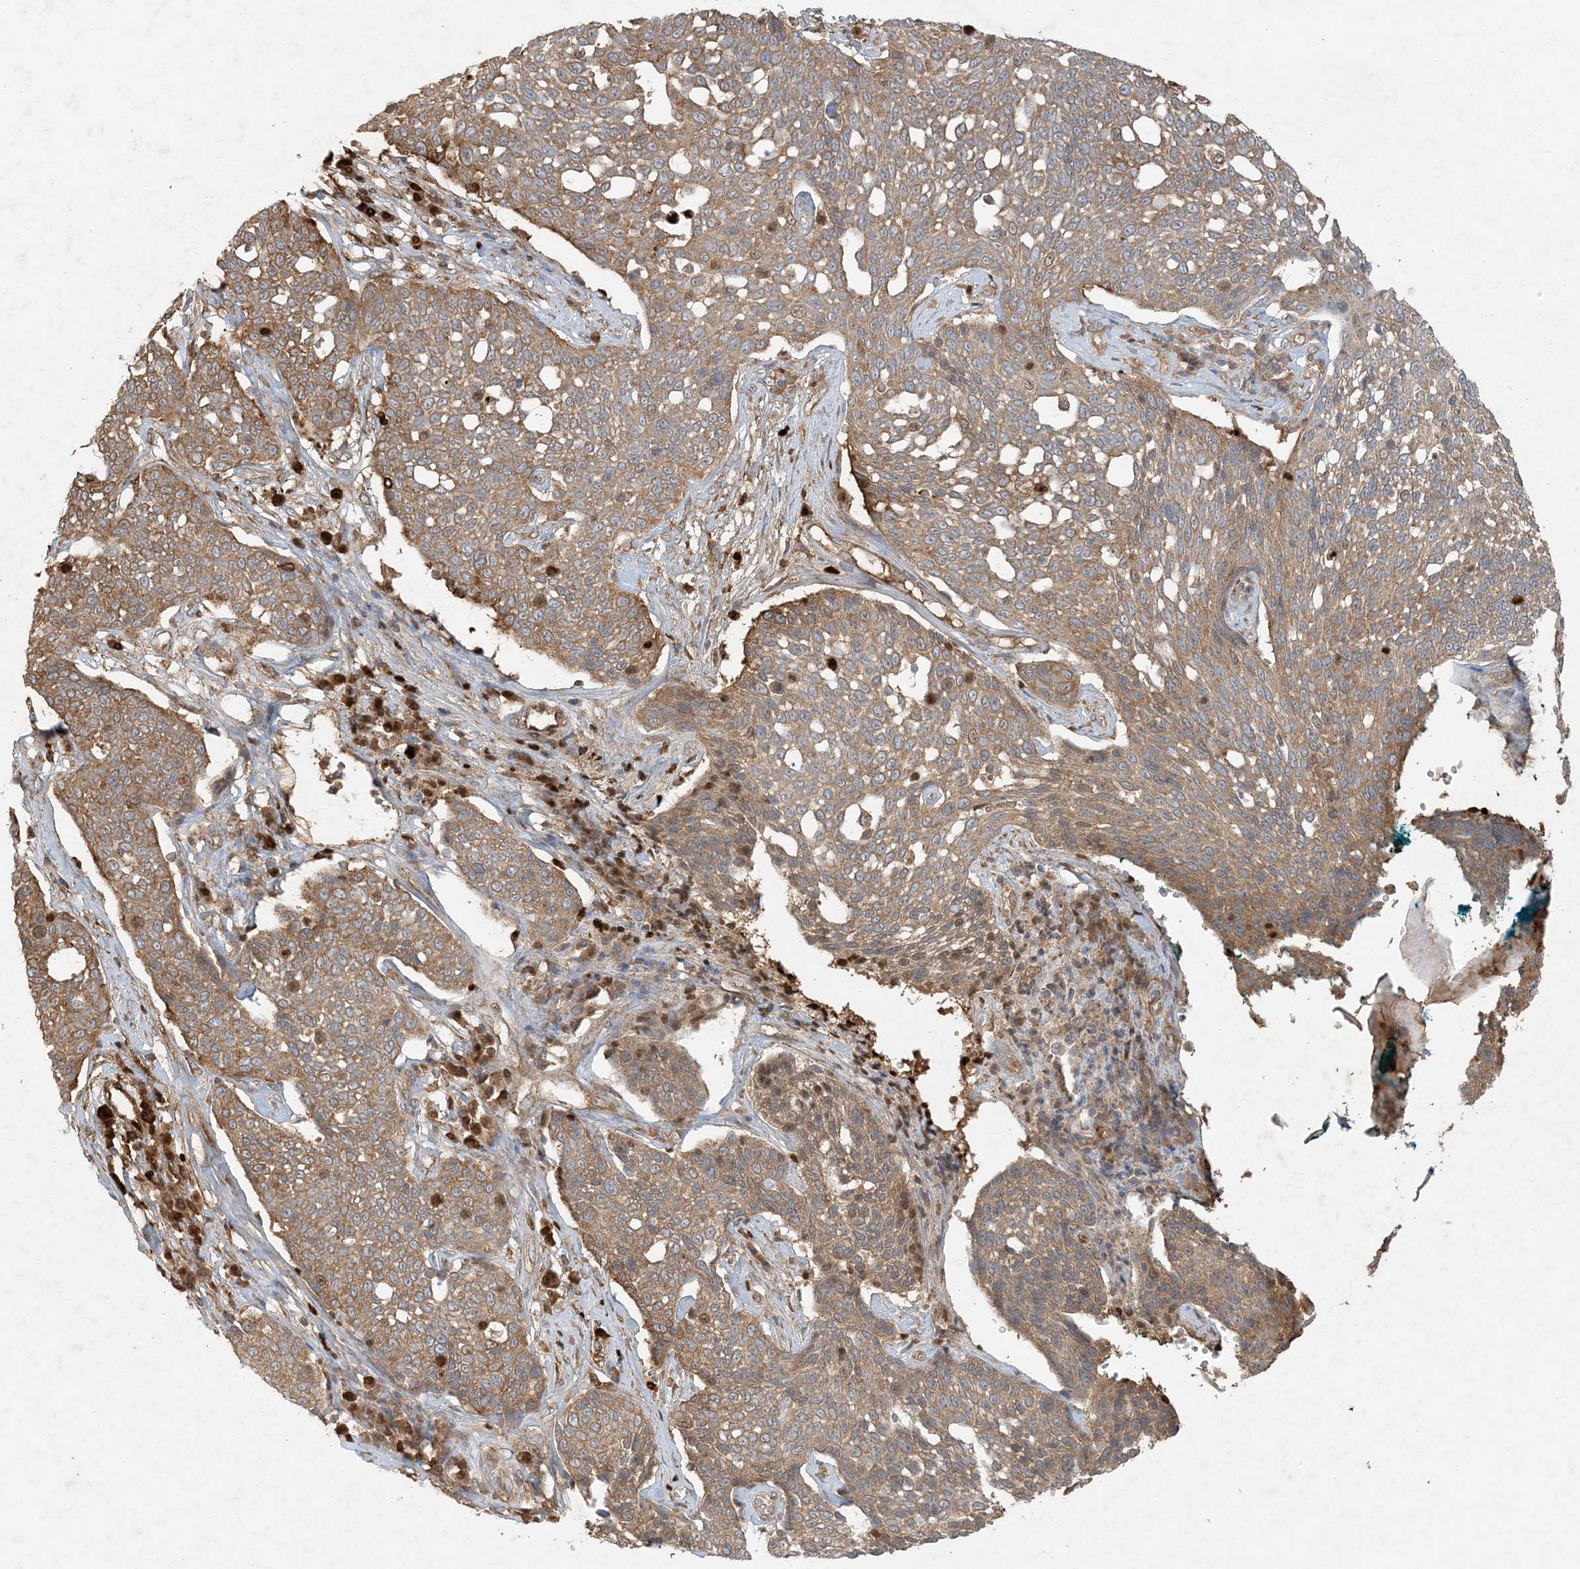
{"staining": {"intensity": "moderate", "quantity": ">75%", "location": "cytoplasmic/membranous"}, "tissue": "cervical cancer", "cell_type": "Tumor cells", "image_type": "cancer", "snomed": [{"axis": "morphology", "description": "Squamous cell carcinoma, NOS"}, {"axis": "topography", "description": "Cervix"}], "caption": "Immunohistochemistry (IHC) of cervical cancer (squamous cell carcinoma) shows medium levels of moderate cytoplasmic/membranous staining in approximately >75% of tumor cells.", "gene": "MCOLN1", "patient": {"sex": "female", "age": 34}}